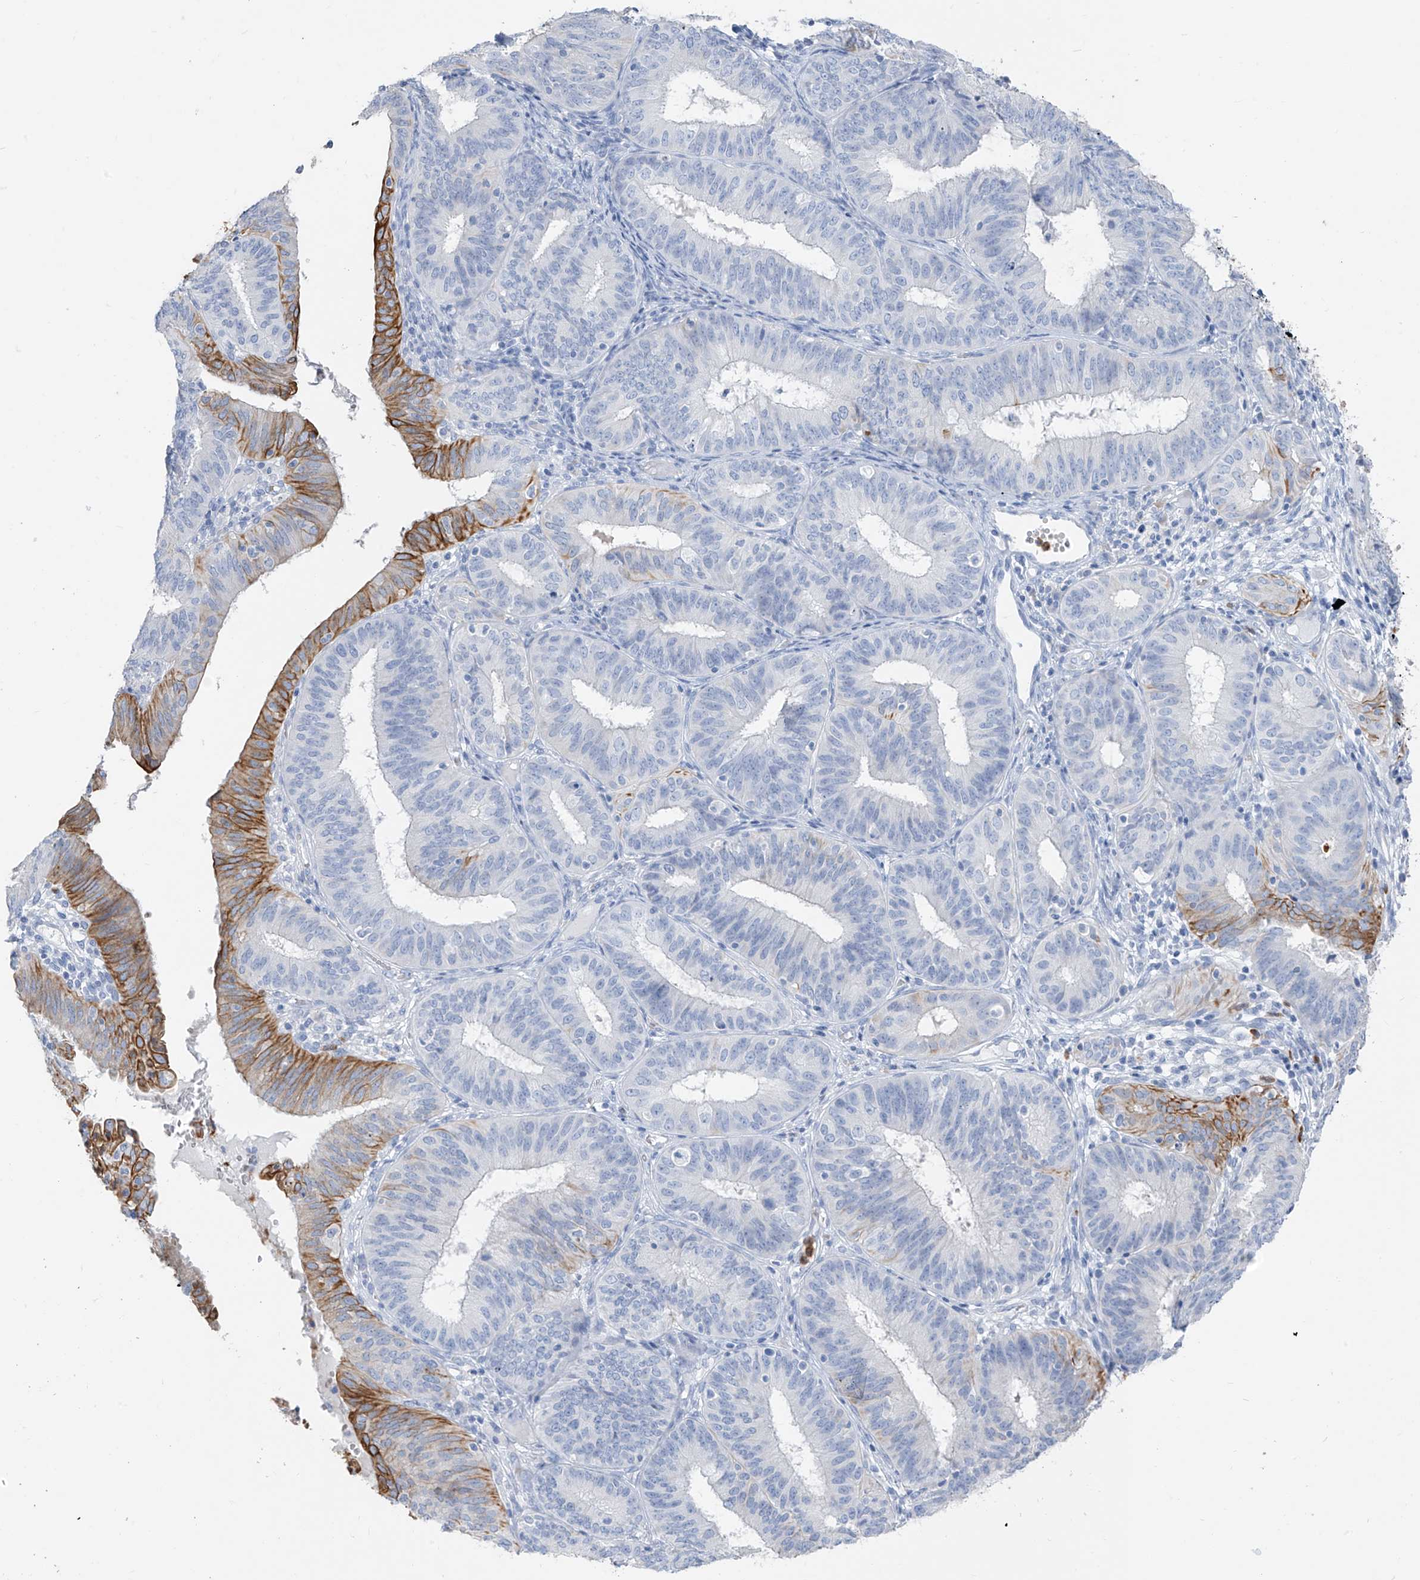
{"staining": {"intensity": "strong", "quantity": "<25%", "location": "cytoplasmic/membranous"}, "tissue": "endometrial cancer", "cell_type": "Tumor cells", "image_type": "cancer", "snomed": [{"axis": "morphology", "description": "Adenocarcinoma, NOS"}, {"axis": "topography", "description": "Endometrium"}], "caption": "Immunohistochemical staining of adenocarcinoma (endometrial) exhibits medium levels of strong cytoplasmic/membranous staining in approximately <25% of tumor cells.", "gene": "PAFAH1B3", "patient": {"sex": "female", "age": 51}}